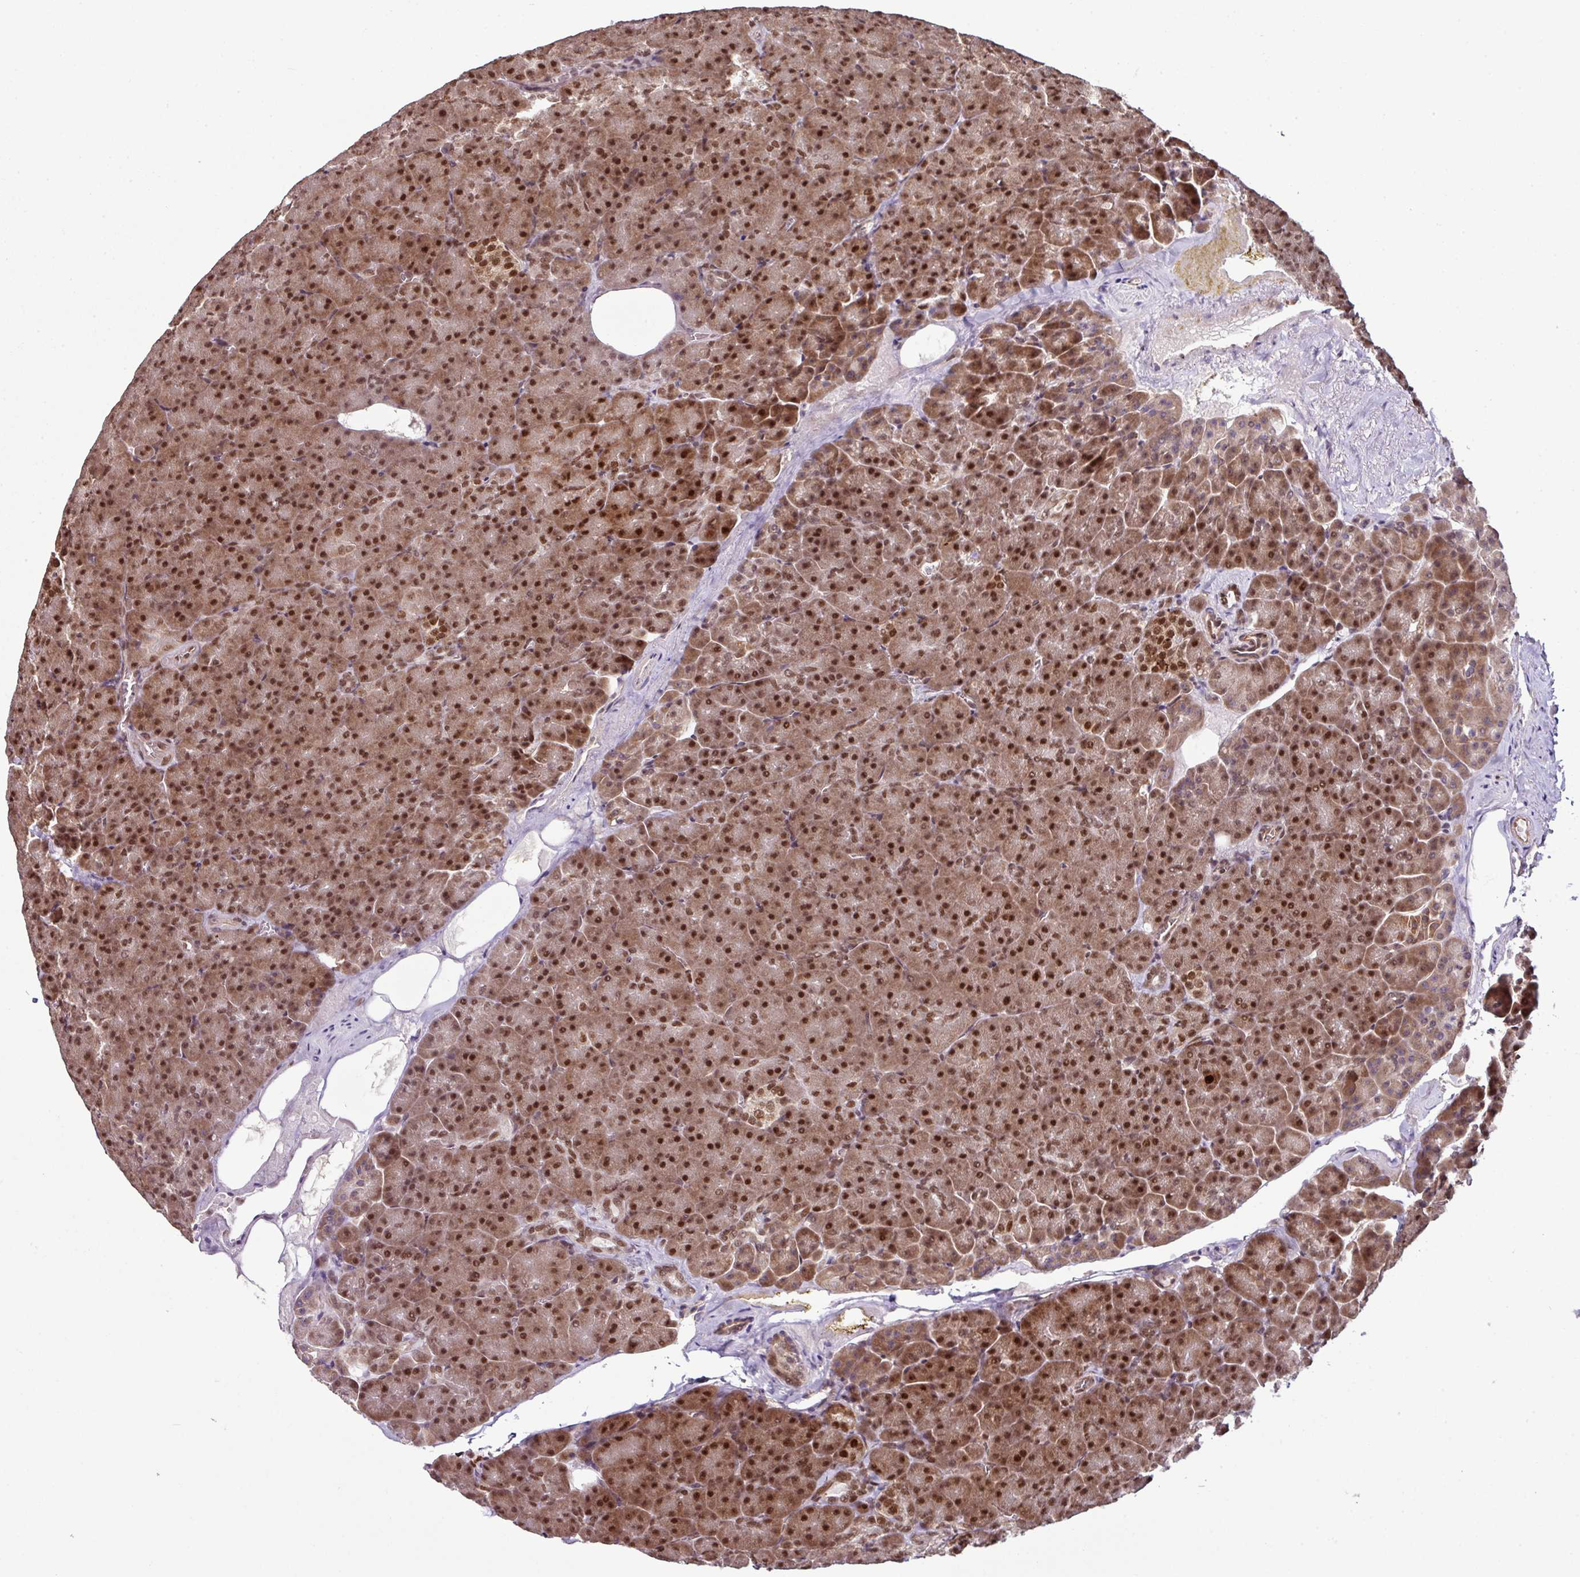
{"staining": {"intensity": "strong", "quantity": ">75%", "location": "cytoplasmic/membranous,nuclear"}, "tissue": "pancreas", "cell_type": "Exocrine glandular cells", "image_type": "normal", "snomed": [{"axis": "morphology", "description": "Normal tissue, NOS"}, {"axis": "topography", "description": "Pancreas"}], "caption": "This photomicrograph shows immunohistochemistry (IHC) staining of unremarkable human pancreas, with high strong cytoplasmic/membranous,nuclear positivity in about >75% of exocrine glandular cells.", "gene": "MORF4L2", "patient": {"sex": "female", "age": 74}}